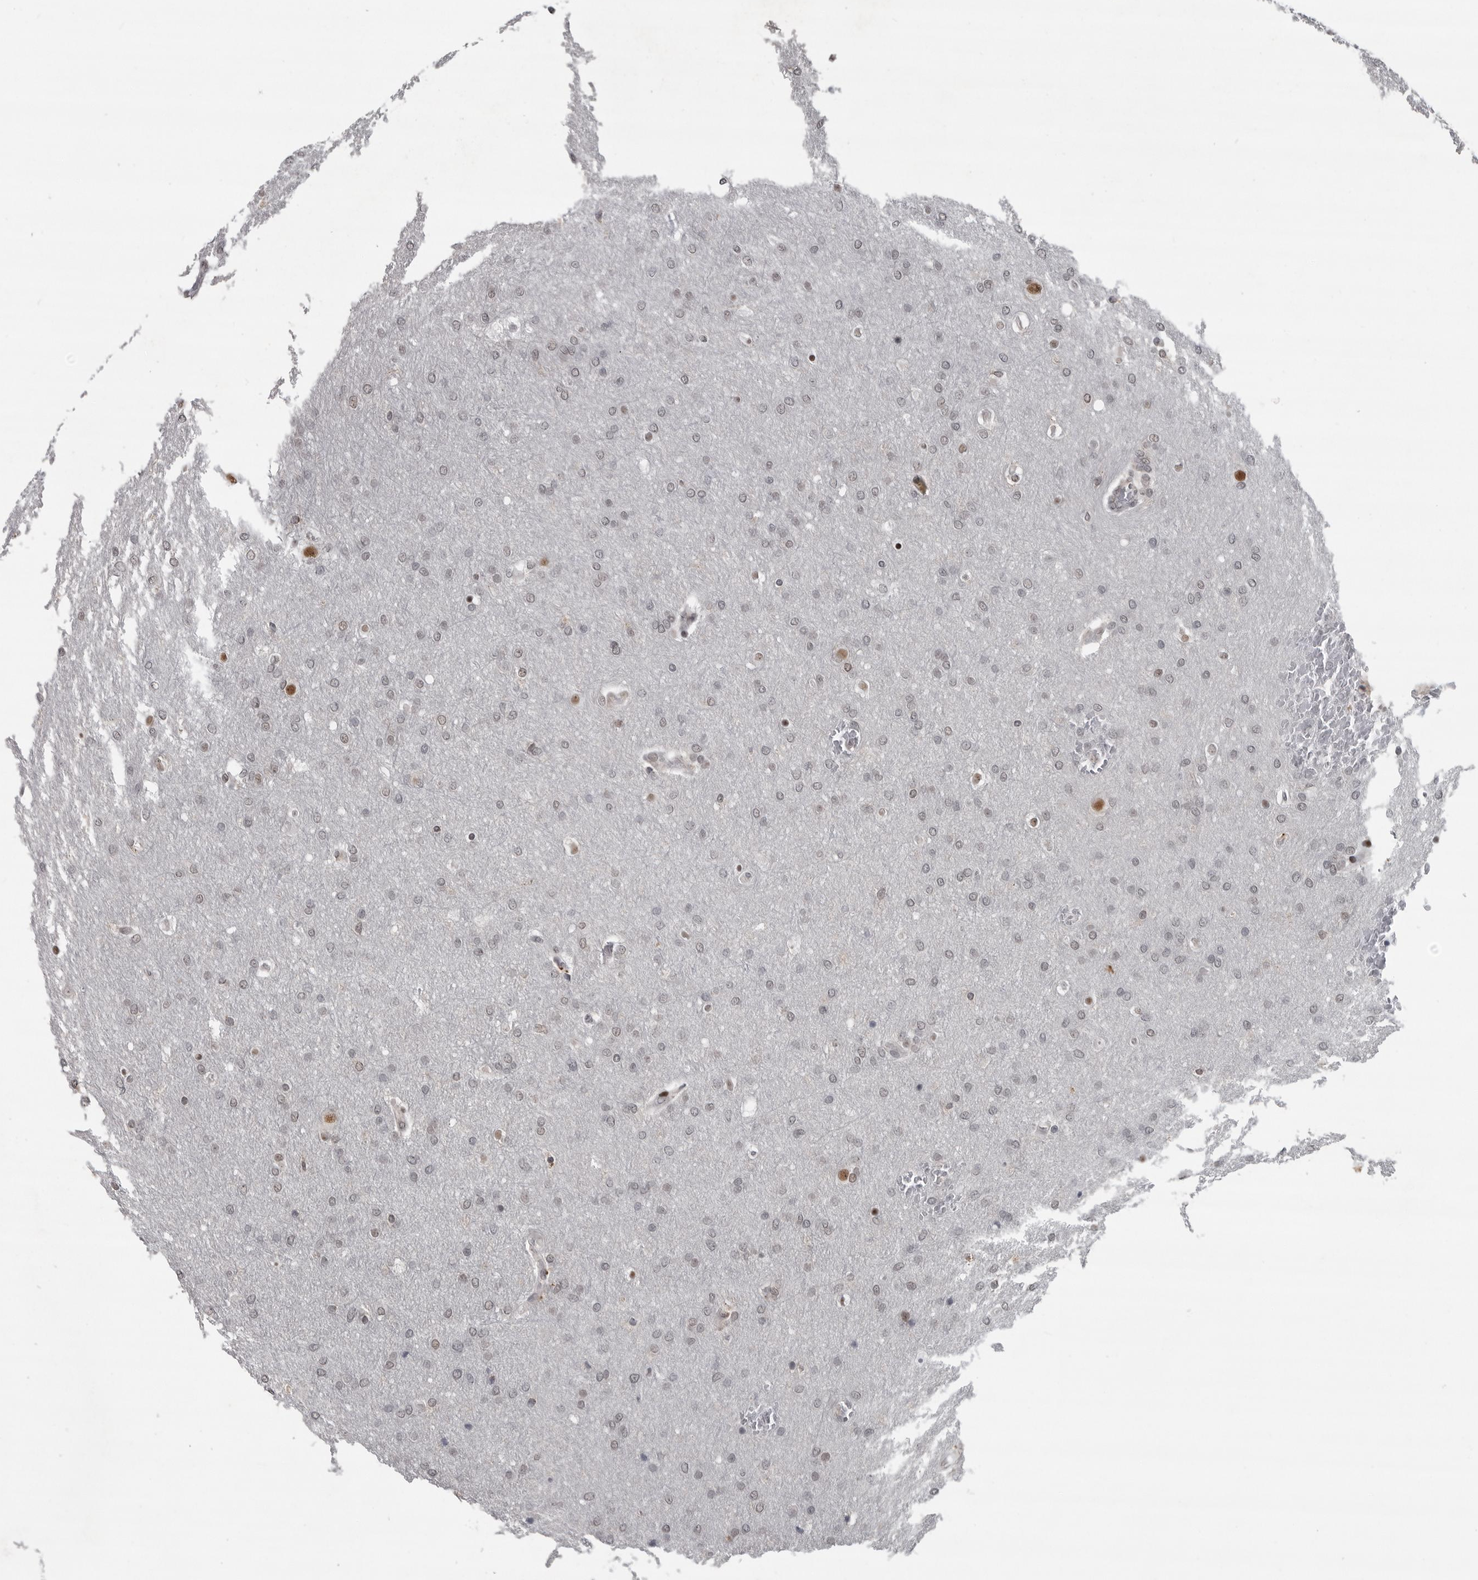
{"staining": {"intensity": "negative", "quantity": "none", "location": "none"}, "tissue": "glioma", "cell_type": "Tumor cells", "image_type": "cancer", "snomed": [{"axis": "morphology", "description": "Glioma, malignant, Low grade"}, {"axis": "topography", "description": "Brain"}], "caption": "Immunohistochemical staining of human malignant glioma (low-grade) demonstrates no significant positivity in tumor cells.", "gene": "C8orf58", "patient": {"sex": "female", "age": 37}}